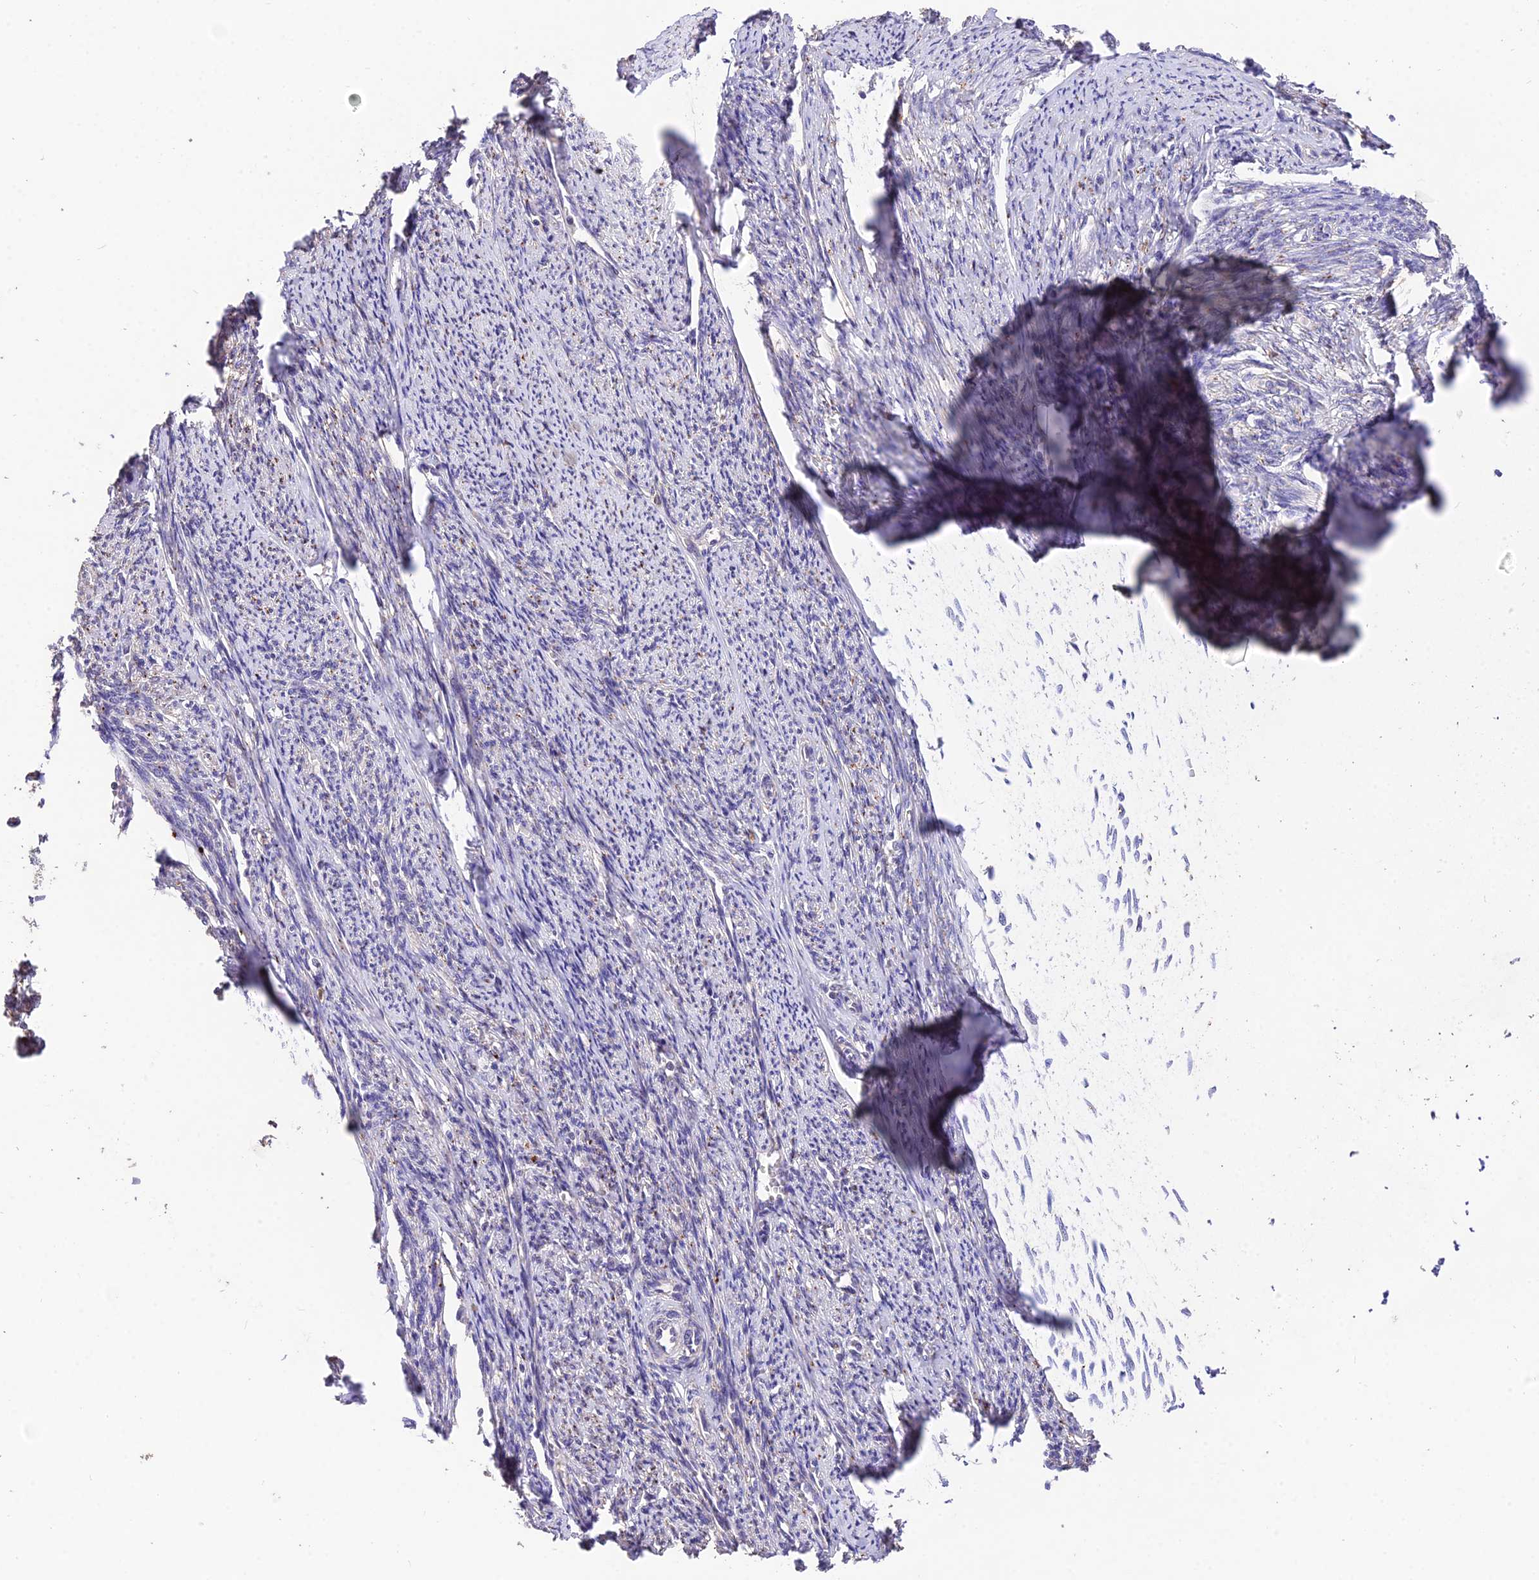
{"staining": {"intensity": "negative", "quantity": "none", "location": "none"}, "tissue": "smooth muscle", "cell_type": "Smooth muscle cells", "image_type": "normal", "snomed": [{"axis": "morphology", "description": "Normal tissue, NOS"}, {"axis": "topography", "description": "Smooth muscle"}, {"axis": "topography", "description": "Uterus"}], "caption": "High power microscopy histopathology image of an immunohistochemistry (IHC) micrograph of normal smooth muscle, revealing no significant staining in smooth muscle cells. (DAB immunohistochemistry visualized using brightfield microscopy, high magnification).", "gene": "SDHD", "patient": {"sex": "female", "age": 59}}